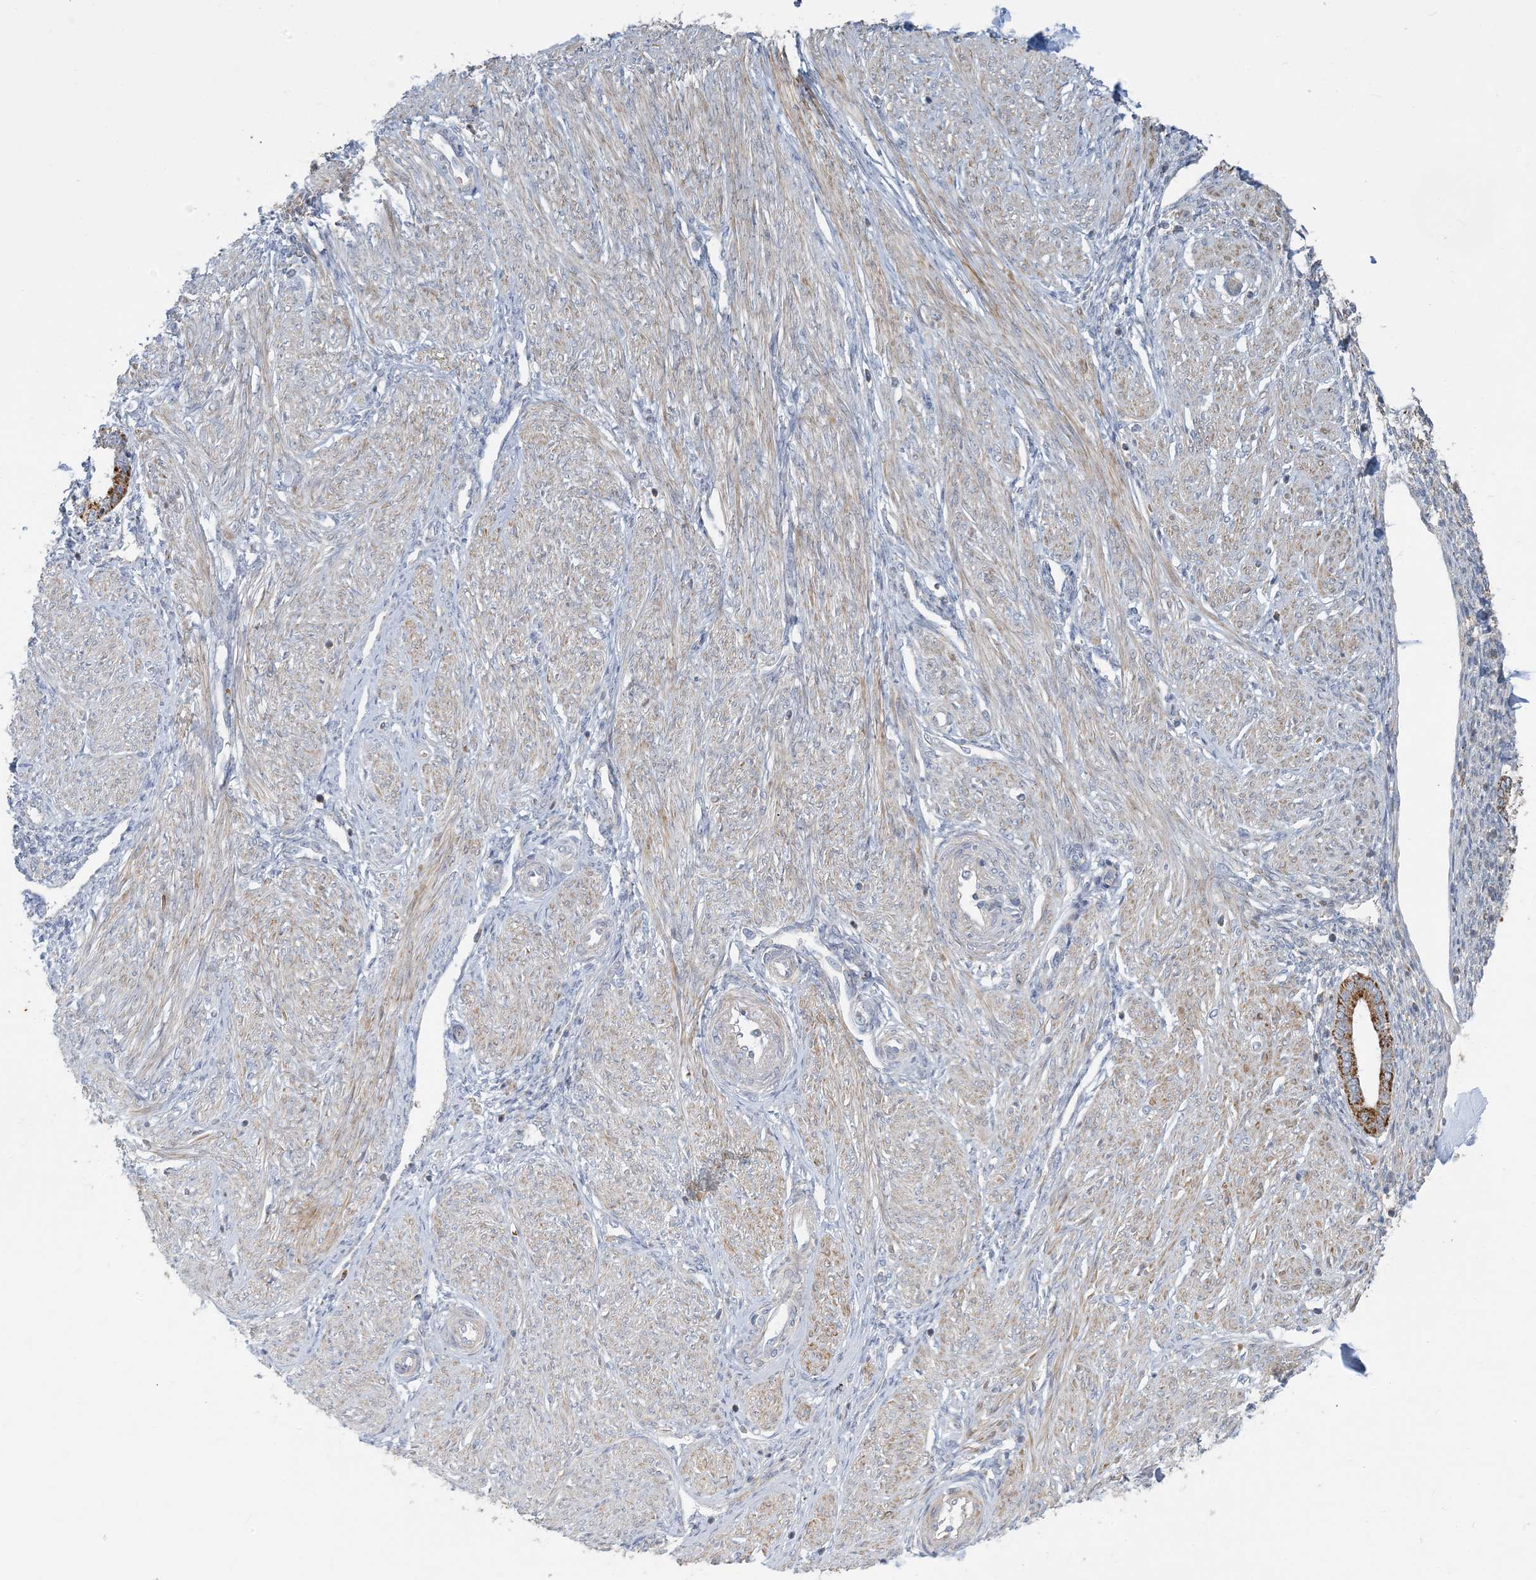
{"staining": {"intensity": "negative", "quantity": "none", "location": "none"}, "tissue": "endometrium", "cell_type": "Cells in endometrial stroma", "image_type": "normal", "snomed": [{"axis": "morphology", "description": "Normal tissue, NOS"}, {"axis": "topography", "description": "Endometrium"}], "caption": "This photomicrograph is of benign endometrium stained with IHC to label a protein in brown with the nuclei are counter-stained blue. There is no expression in cells in endometrial stroma.", "gene": "LTN1", "patient": {"sex": "female", "age": 53}}